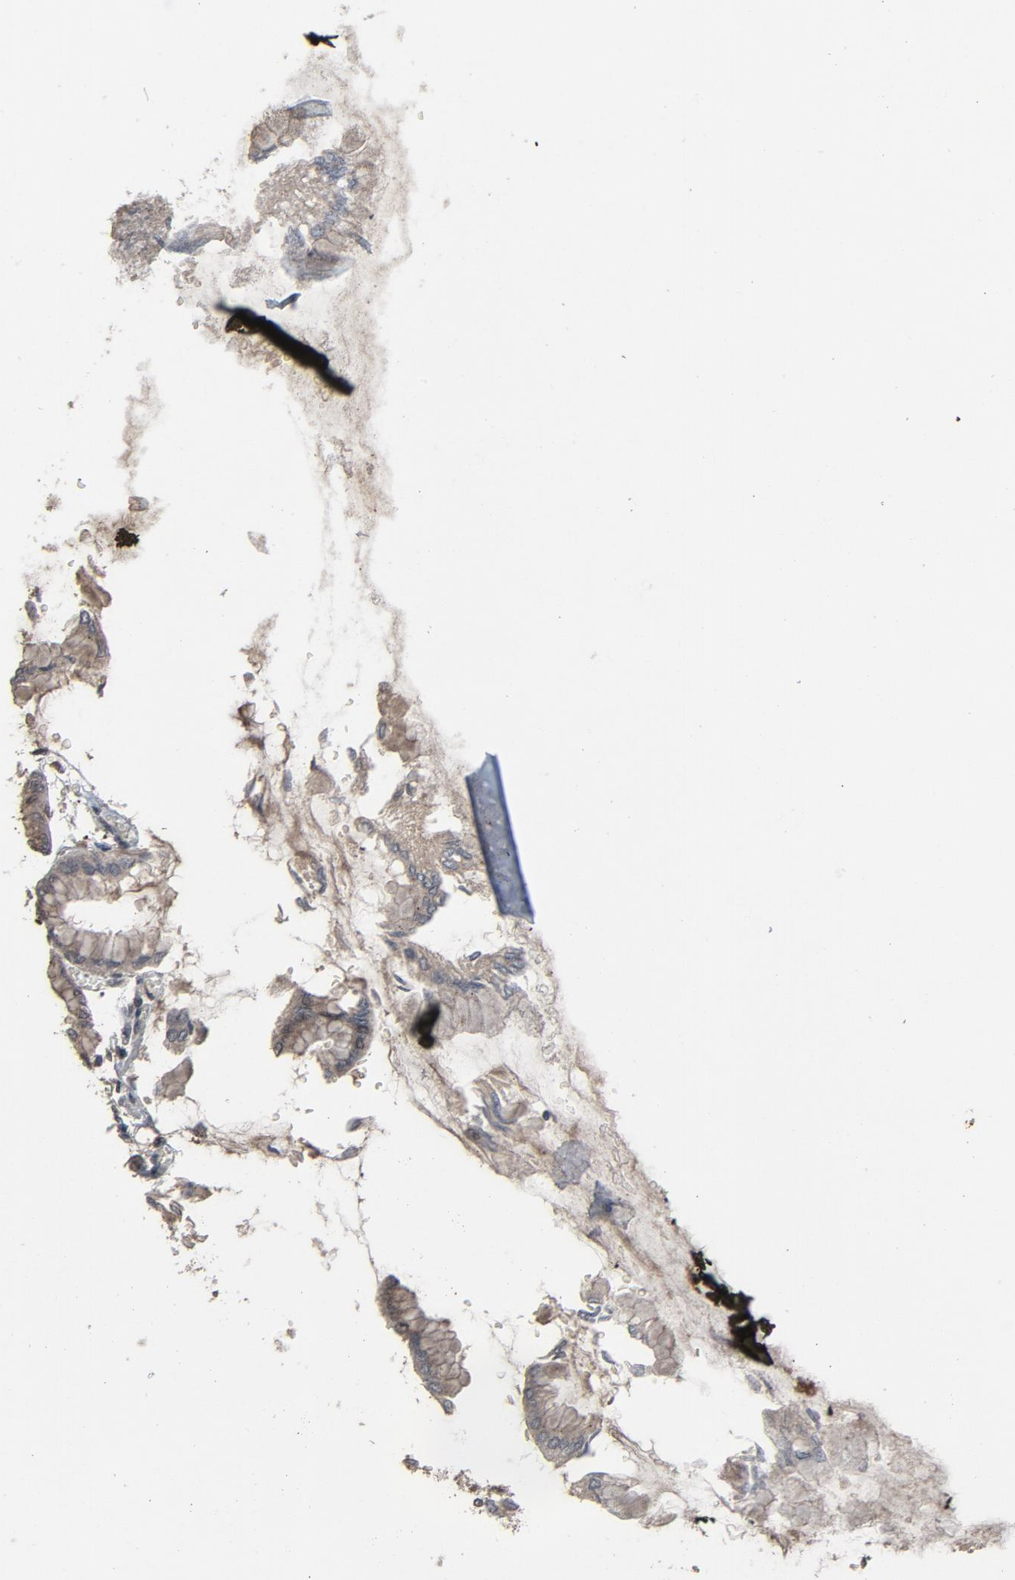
{"staining": {"intensity": "weak", "quantity": ">75%", "location": "cytoplasmic/membranous,nuclear"}, "tissue": "stomach", "cell_type": "Glandular cells", "image_type": "normal", "snomed": [{"axis": "morphology", "description": "Normal tissue, NOS"}, {"axis": "topography", "description": "Stomach, upper"}], "caption": "IHC (DAB) staining of benign human stomach exhibits weak cytoplasmic/membranous,nuclear protein positivity in about >75% of glandular cells. (DAB (3,3'-diaminobenzidine) IHC, brown staining for protein, blue staining for nuclei).", "gene": "POM121", "patient": {"sex": "female", "age": 56}}